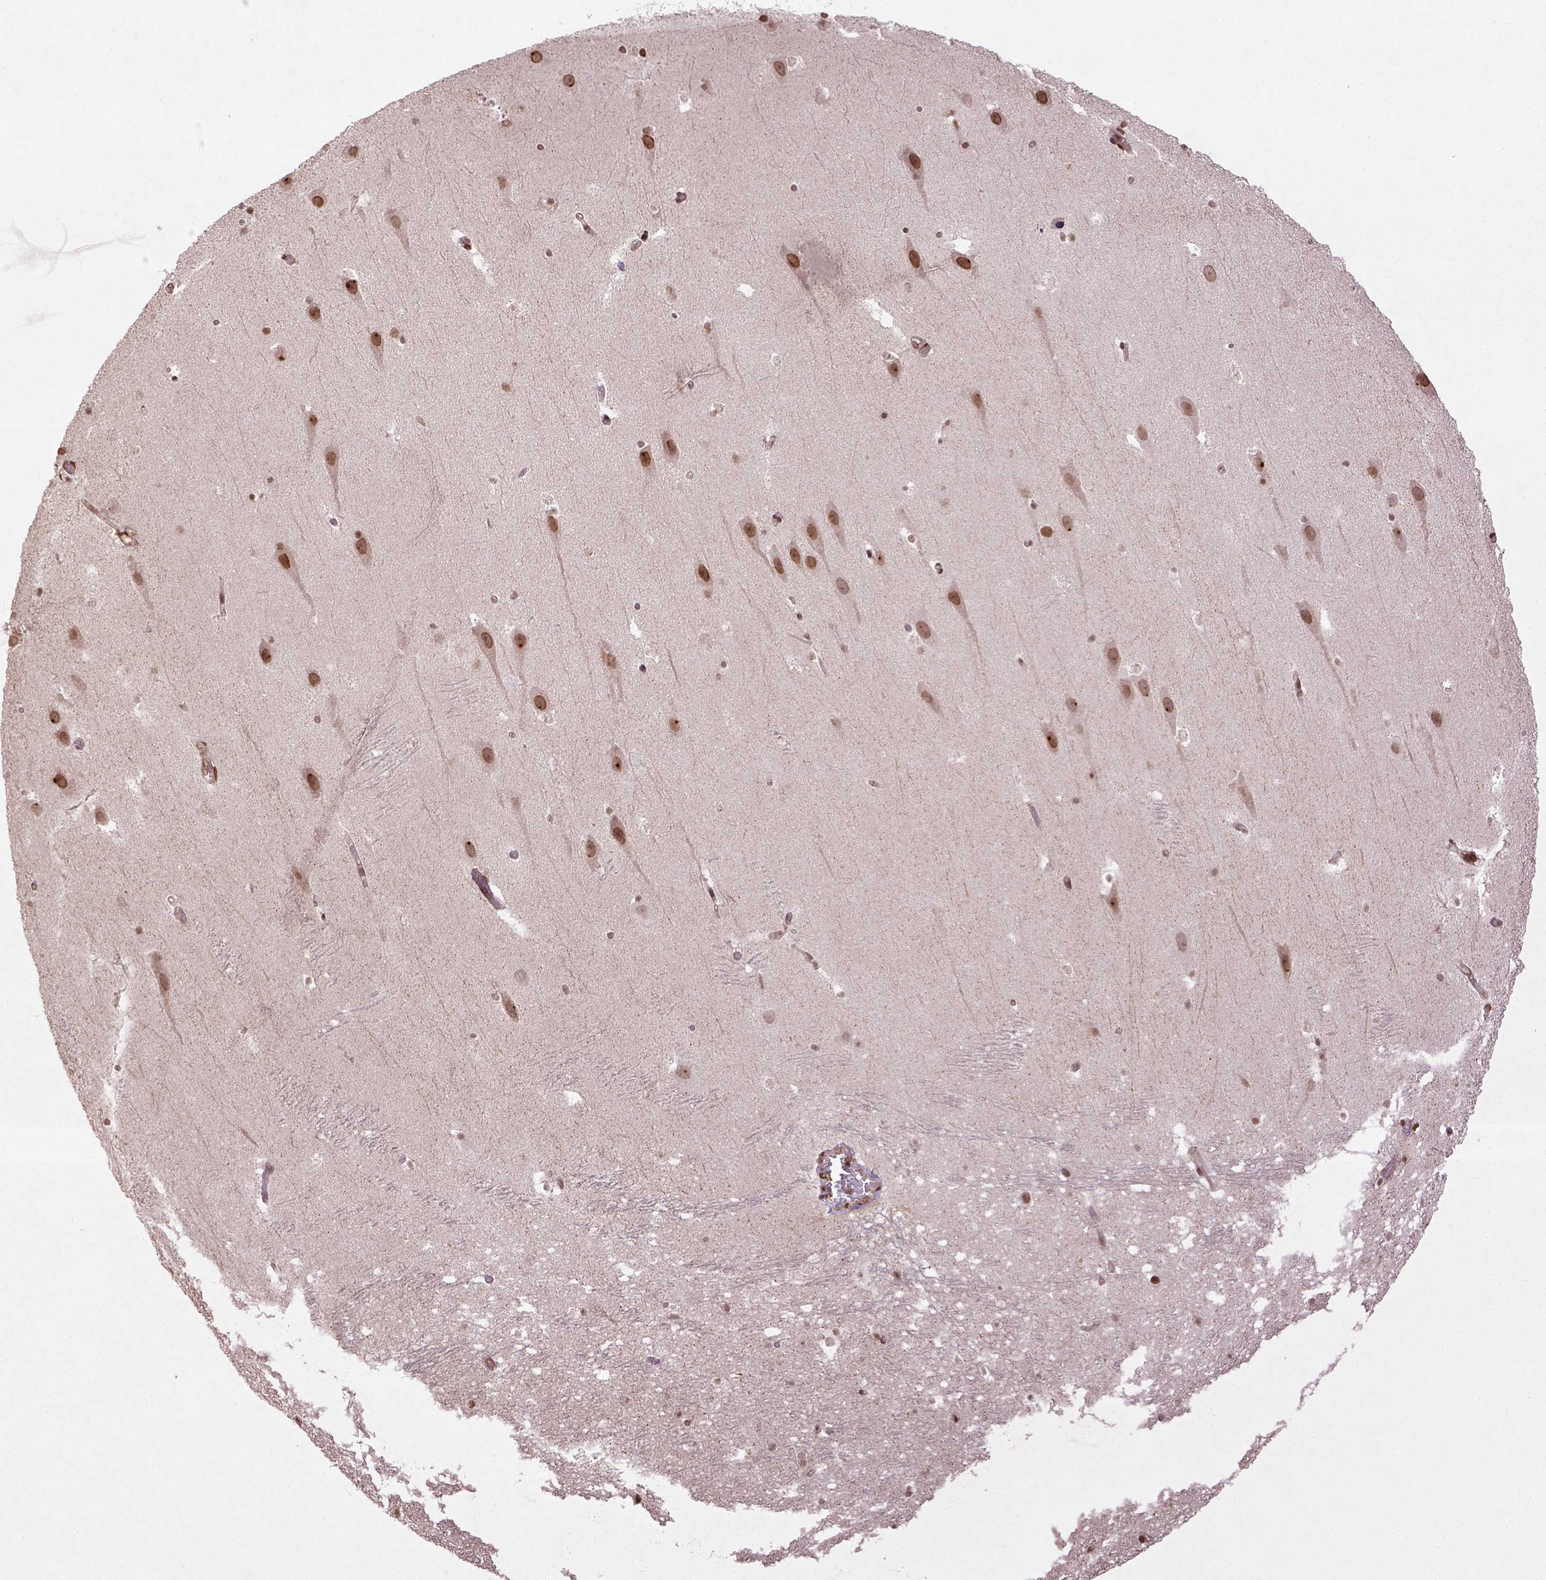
{"staining": {"intensity": "moderate", "quantity": ">75%", "location": "nuclear"}, "tissue": "hippocampus", "cell_type": "Glial cells", "image_type": "normal", "snomed": [{"axis": "morphology", "description": "Normal tissue, NOS"}, {"axis": "topography", "description": "Hippocampus"}], "caption": "Protein staining shows moderate nuclear staining in about >75% of glial cells in unremarkable hippocampus.", "gene": "BANF1", "patient": {"sex": "male", "age": 26}}